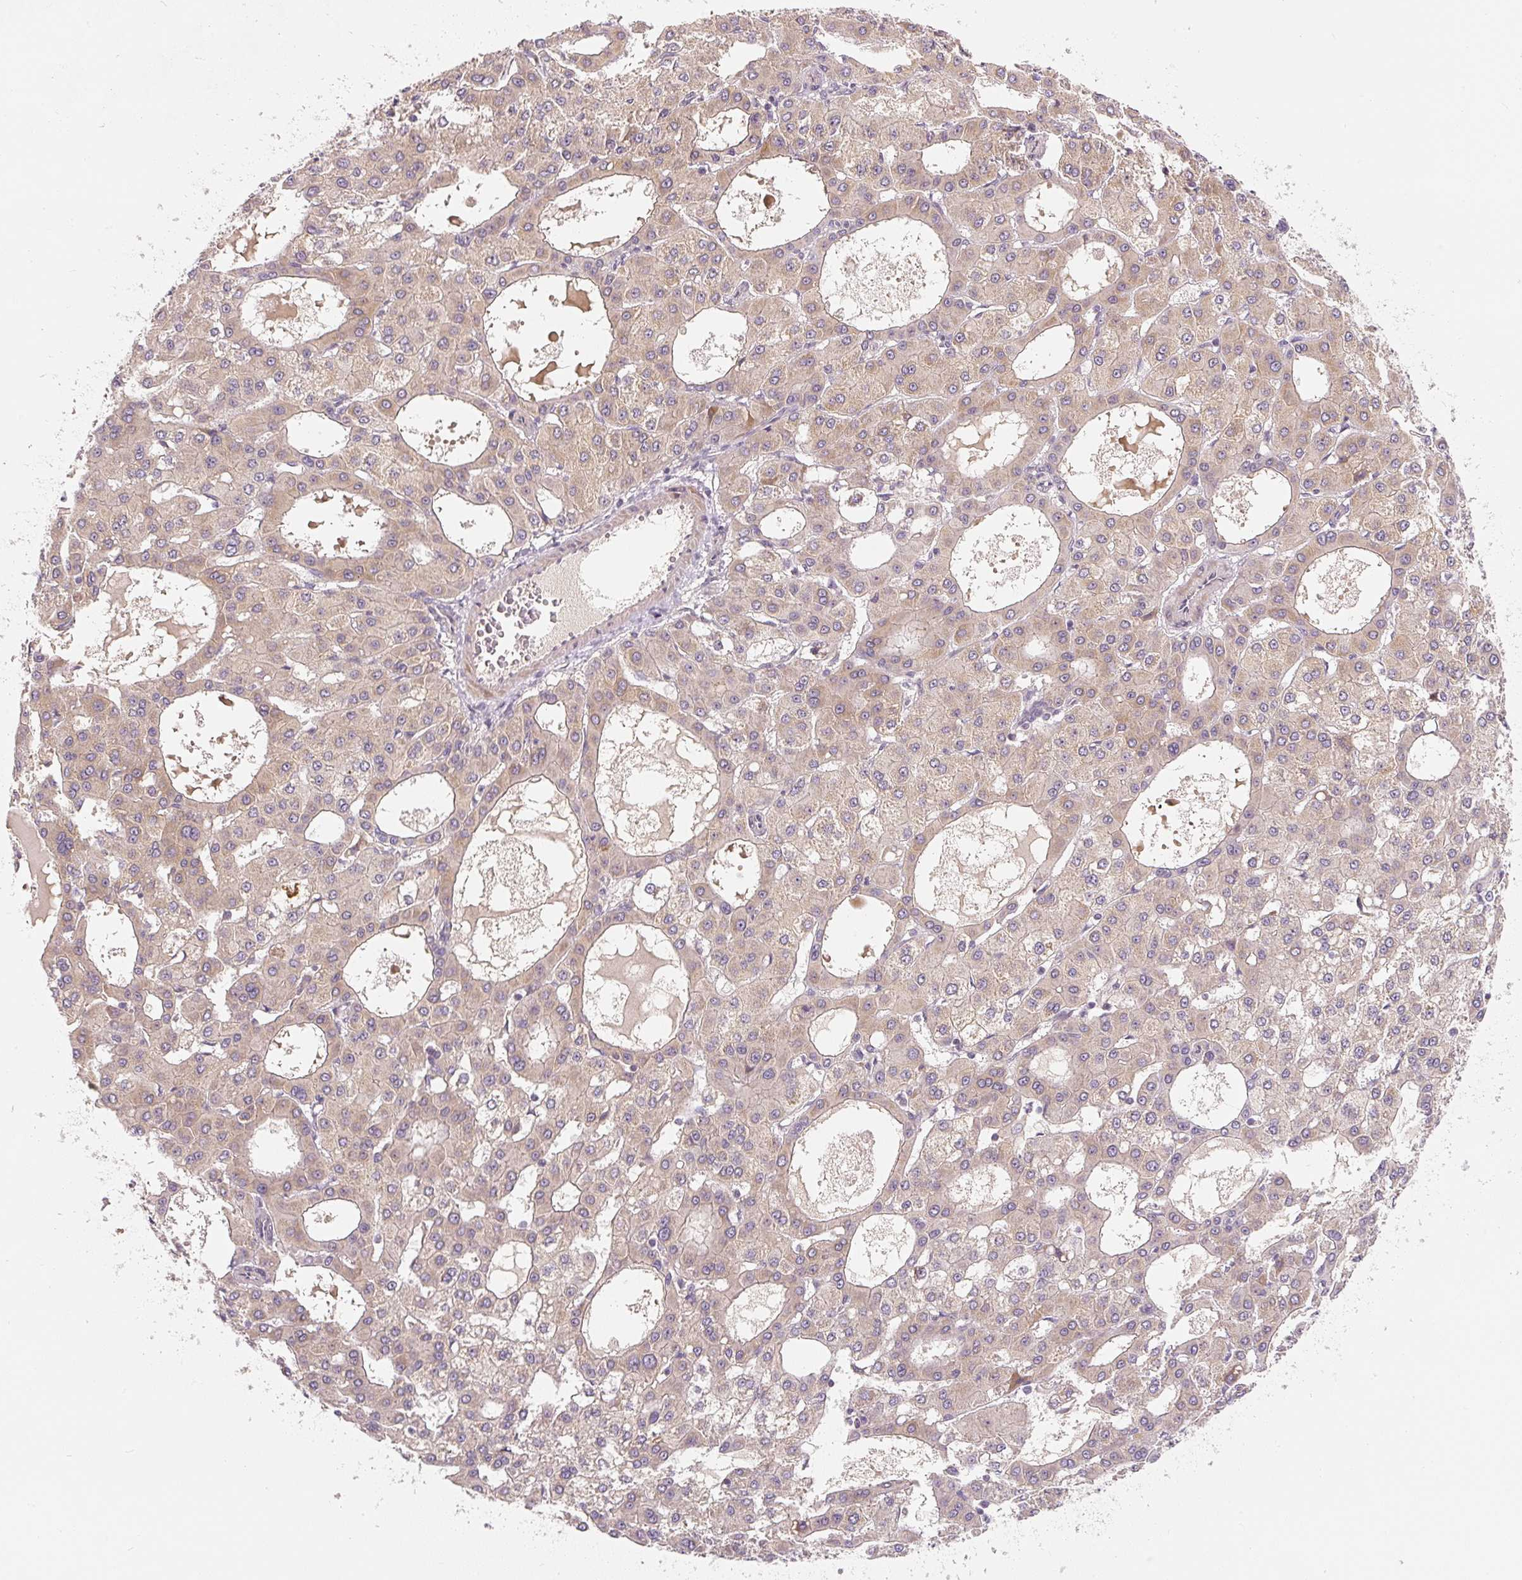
{"staining": {"intensity": "moderate", "quantity": ">75%", "location": "cytoplasmic/membranous"}, "tissue": "liver cancer", "cell_type": "Tumor cells", "image_type": "cancer", "snomed": [{"axis": "morphology", "description": "Carcinoma, Hepatocellular, NOS"}, {"axis": "topography", "description": "Liver"}], "caption": "Protein expression analysis of hepatocellular carcinoma (liver) exhibits moderate cytoplasmic/membranous positivity in about >75% of tumor cells.", "gene": "PWWP3B", "patient": {"sex": "male", "age": 47}}